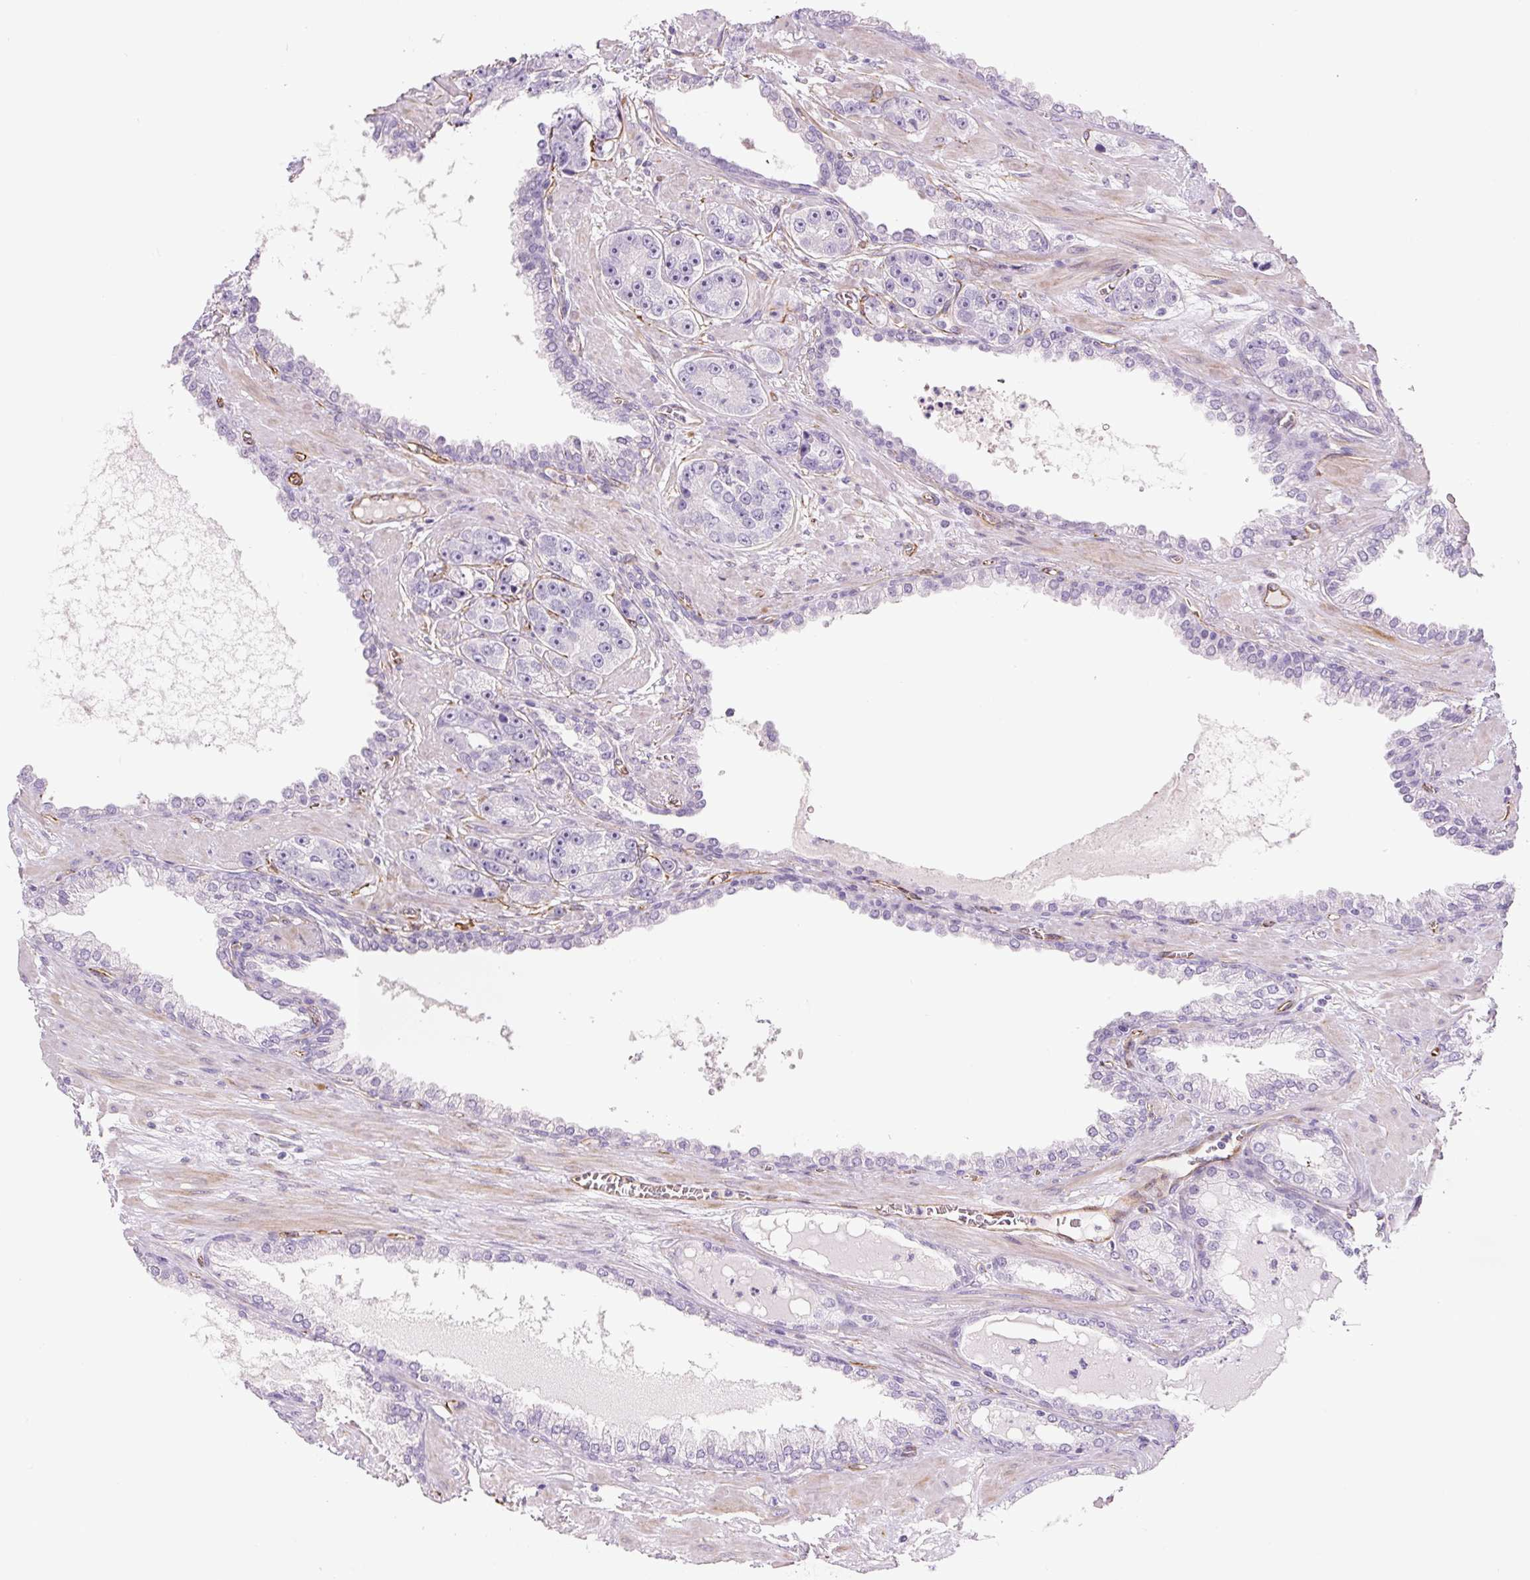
{"staining": {"intensity": "negative", "quantity": "none", "location": "none"}, "tissue": "prostate cancer", "cell_type": "Tumor cells", "image_type": "cancer", "snomed": [{"axis": "morphology", "description": "Adenocarcinoma, High grade"}, {"axis": "topography", "description": "Prostate"}], "caption": "A high-resolution micrograph shows immunohistochemistry staining of high-grade adenocarcinoma (prostate), which displays no significant staining in tumor cells. The staining is performed using DAB brown chromogen with nuclei counter-stained in using hematoxylin.", "gene": "NES", "patient": {"sex": "male", "age": 71}}